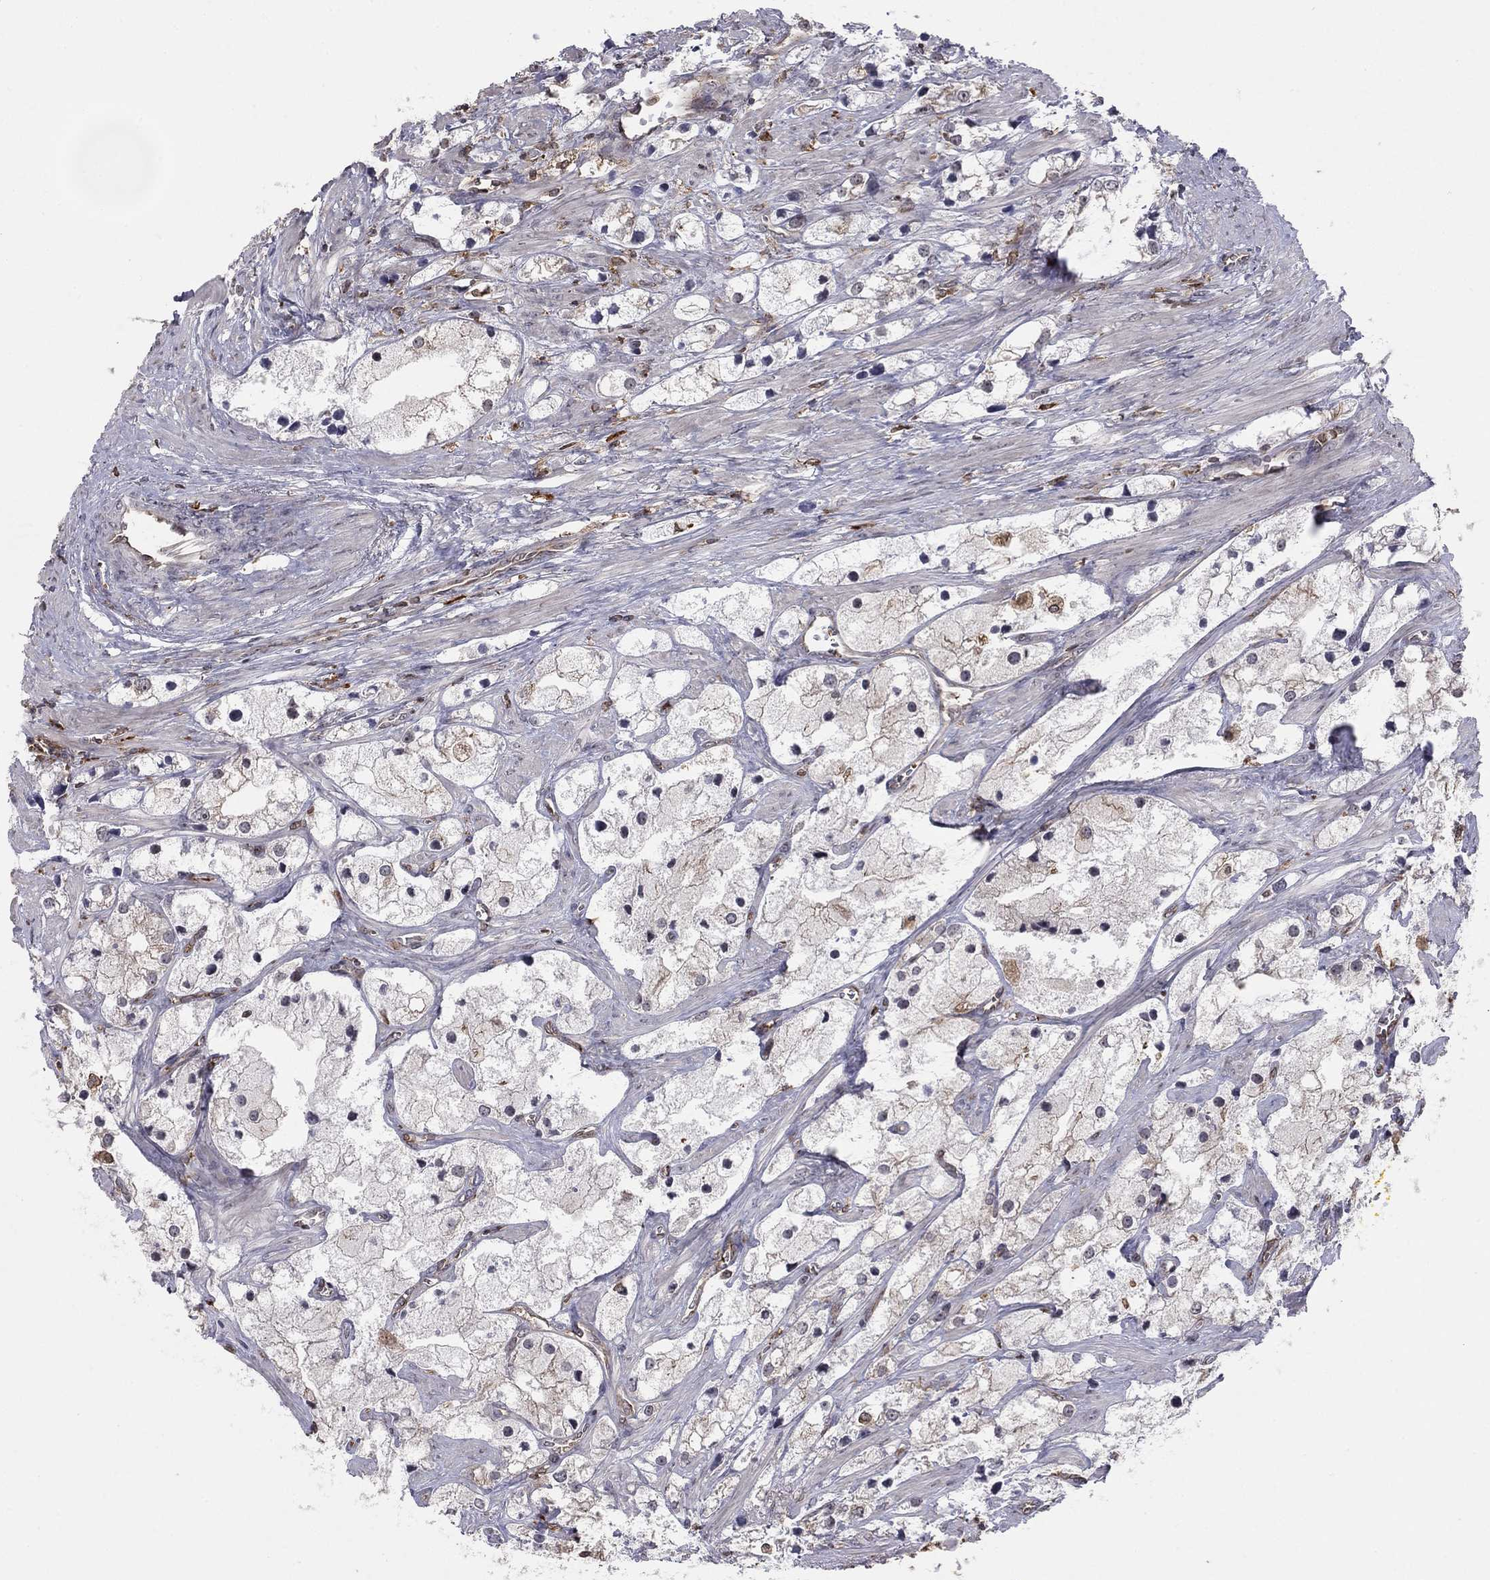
{"staining": {"intensity": "negative", "quantity": "none", "location": "none"}, "tissue": "prostate cancer", "cell_type": "Tumor cells", "image_type": "cancer", "snomed": [{"axis": "morphology", "description": "Adenocarcinoma, NOS"}, {"axis": "topography", "description": "Prostate and seminal vesicle, NOS"}, {"axis": "topography", "description": "Prostate"}], "caption": "IHC of prostate adenocarcinoma exhibits no positivity in tumor cells.", "gene": "PLCB2", "patient": {"sex": "male", "age": 79}}